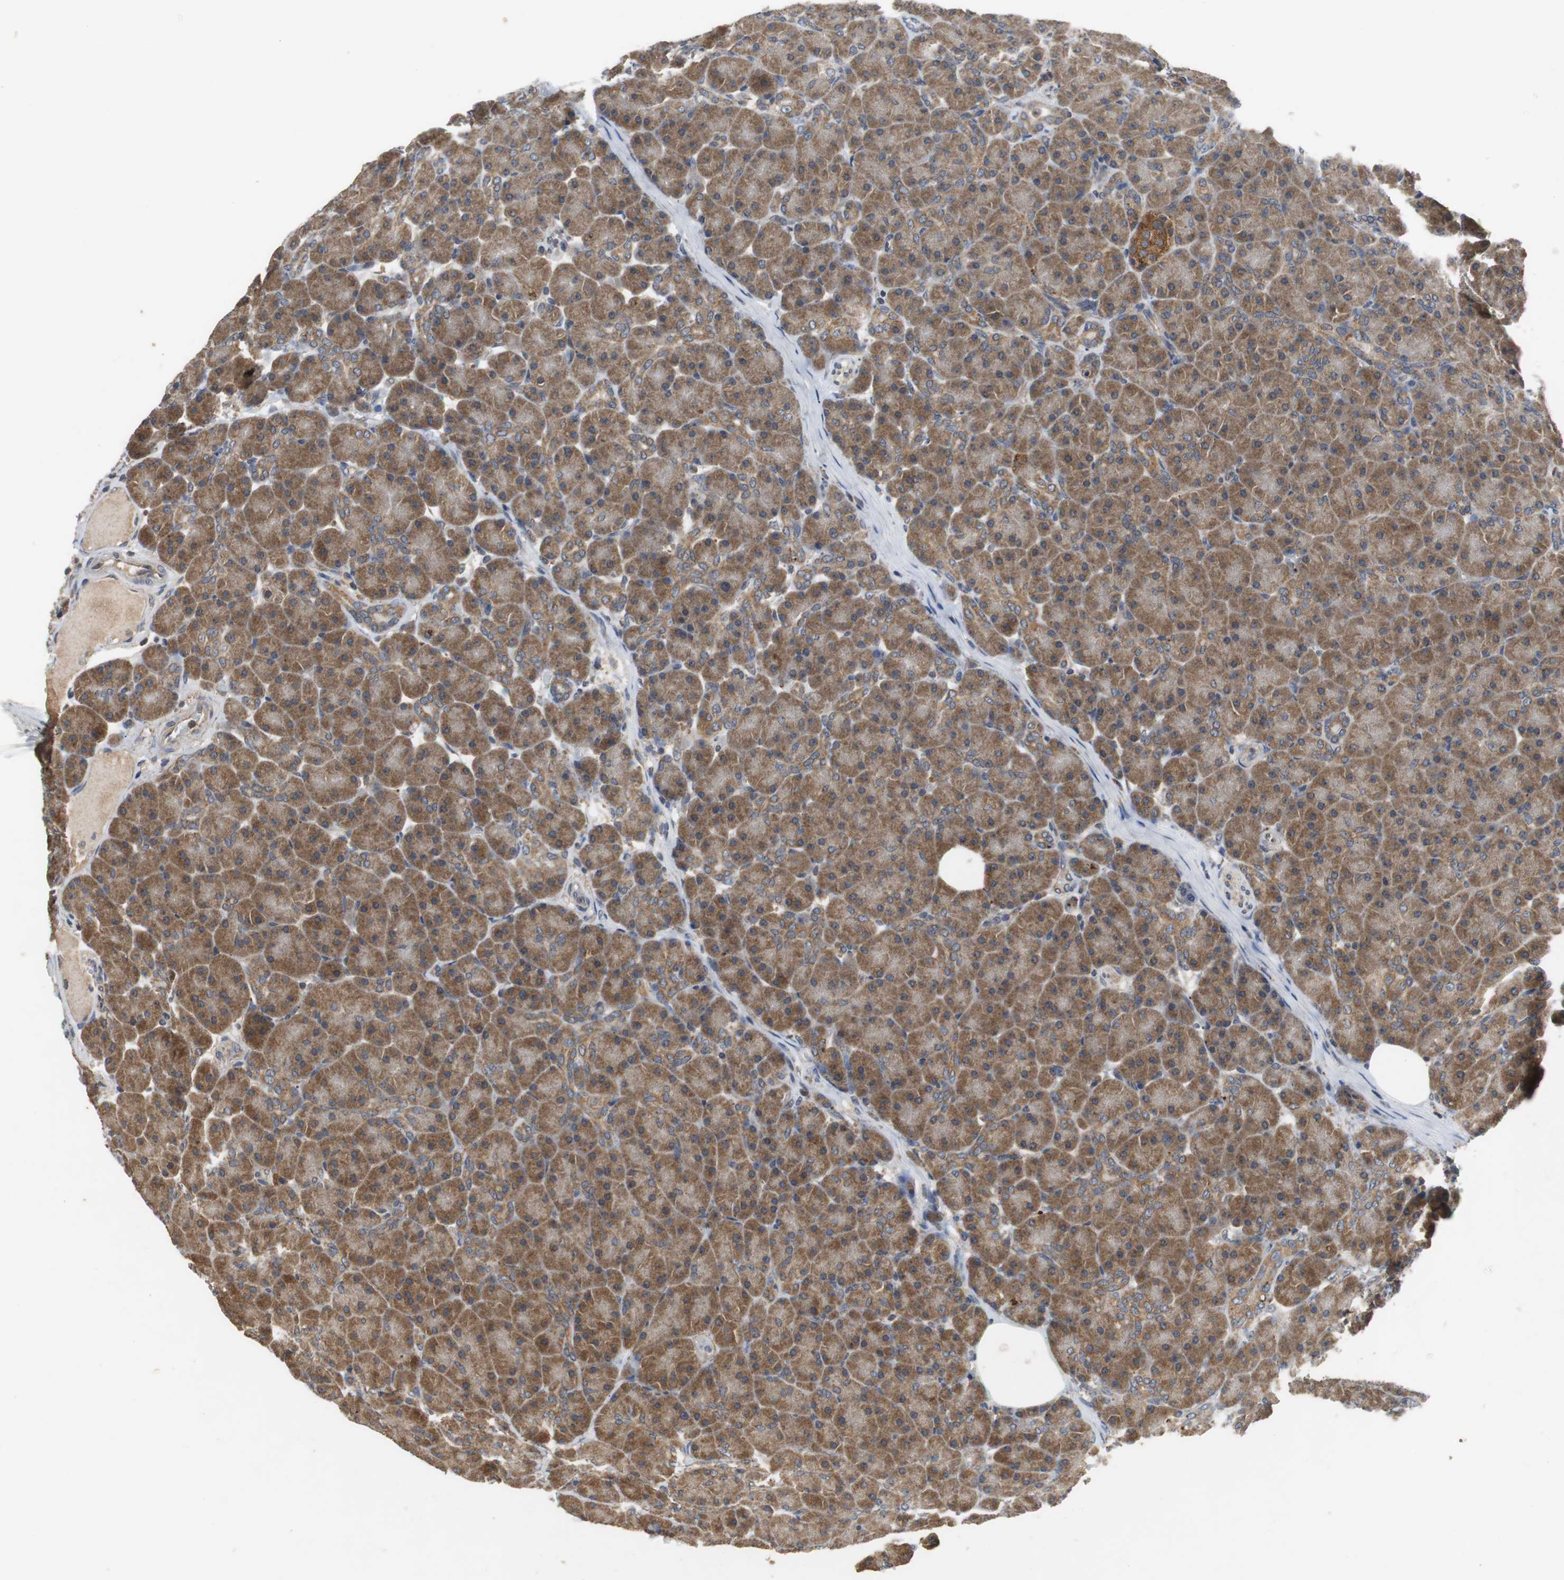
{"staining": {"intensity": "moderate", "quantity": ">75%", "location": "cytoplasmic/membranous"}, "tissue": "pancreas", "cell_type": "Exocrine glandular cells", "image_type": "normal", "snomed": [{"axis": "morphology", "description": "Normal tissue, NOS"}, {"axis": "topography", "description": "Pancreas"}], "caption": "Immunohistochemistry (DAB) staining of unremarkable pancreas exhibits moderate cytoplasmic/membranous protein expression in about >75% of exocrine glandular cells. The staining was performed using DAB to visualize the protein expression in brown, while the nuclei were stained in blue with hematoxylin (Magnification: 20x).", "gene": "VBP1", "patient": {"sex": "male", "age": 66}}